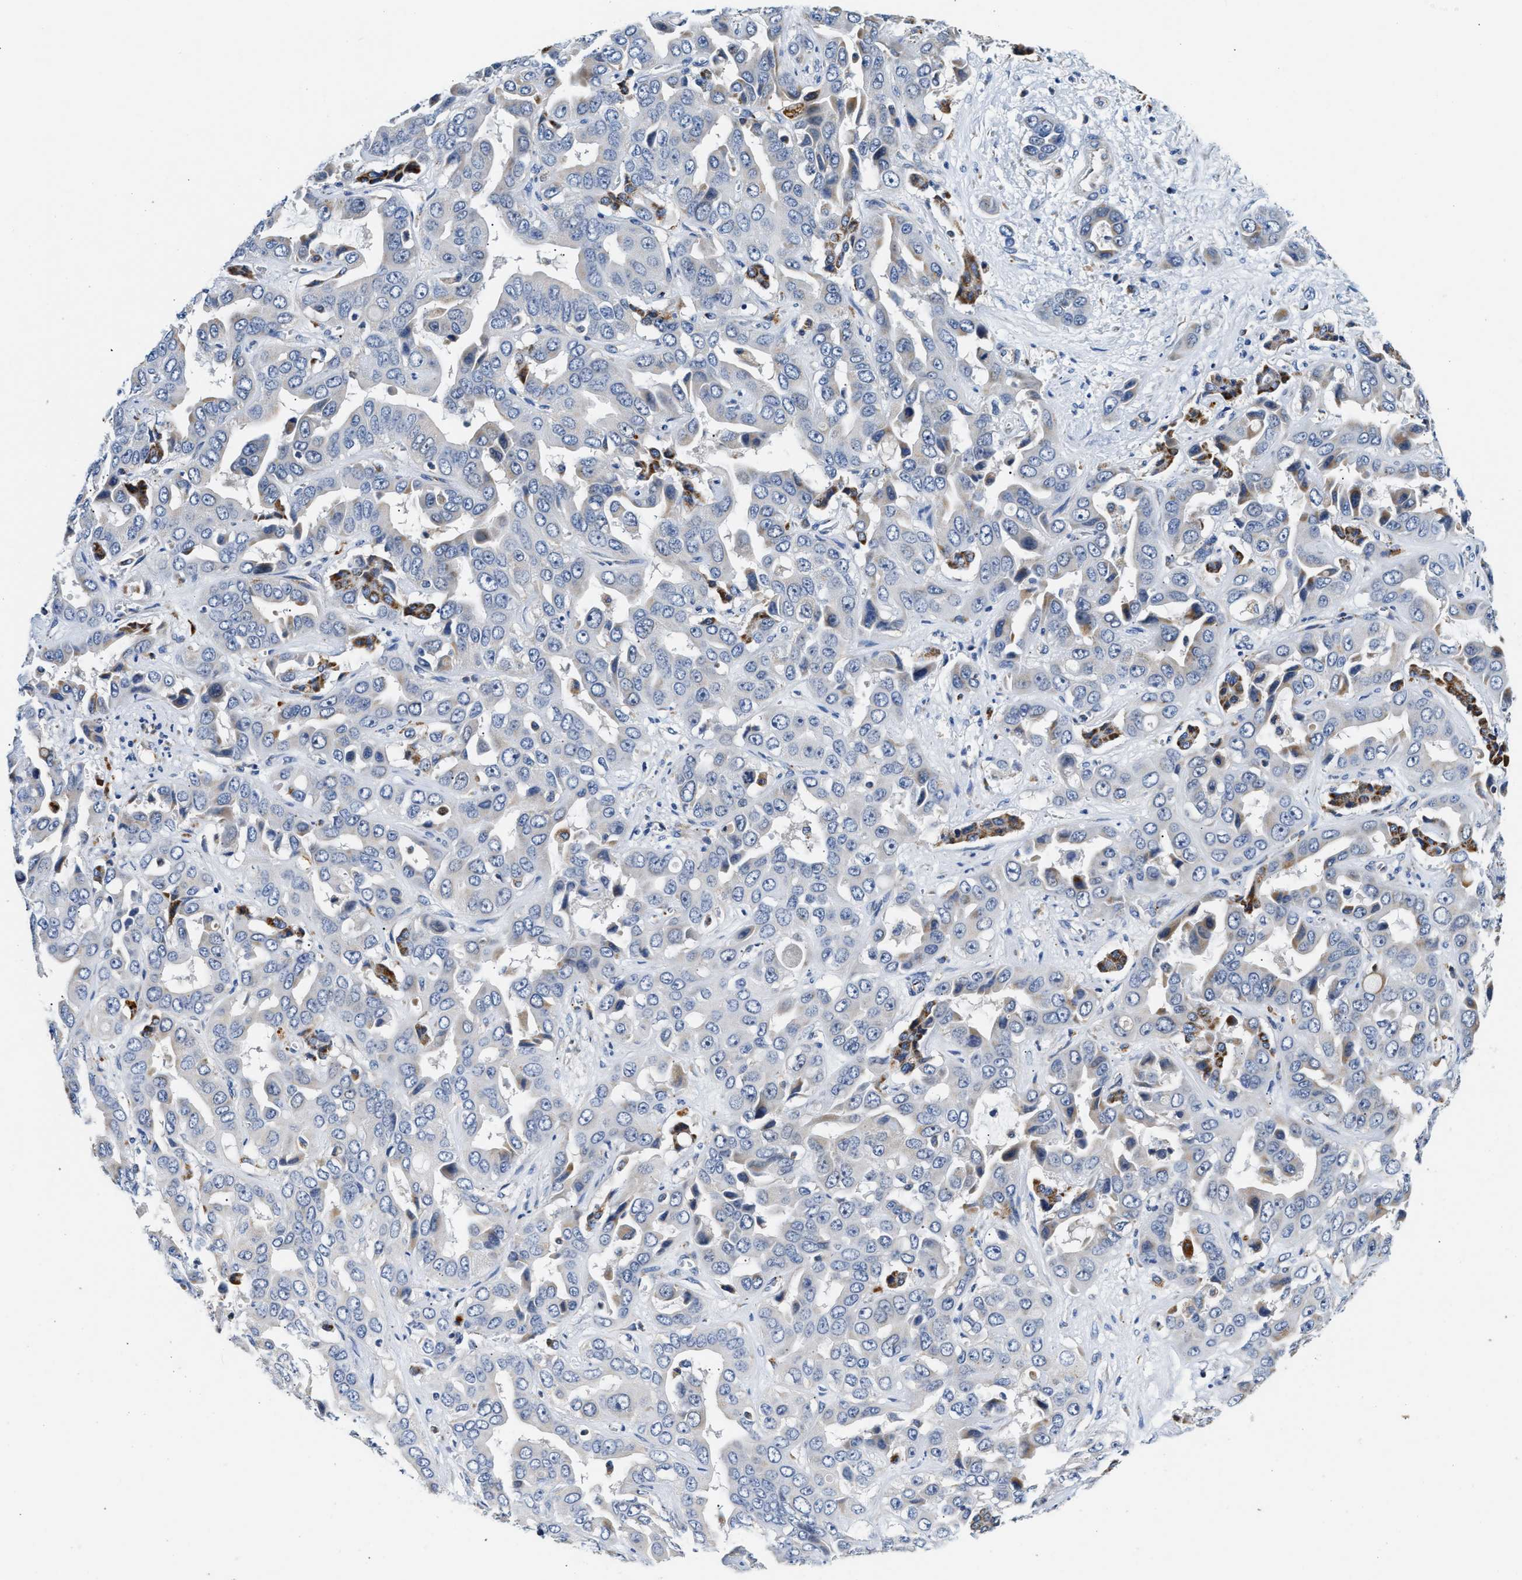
{"staining": {"intensity": "weak", "quantity": "<25%", "location": "cytoplasmic/membranous"}, "tissue": "liver cancer", "cell_type": "Tumor cells", "image_type": "cancer", "snomed": [{"axis": "morphology", "description": "Cholangiocarcinoma"}, {"axis": "topography", "description": "Liver"}], "caption": "Liver cancer (cholangiocarcinoma) stained for a protein using immunohistochemistry (IHC) shows no staining tumor cells.", "gene": "ACADVL", "patient": {"sex": "female", "age": 52}}